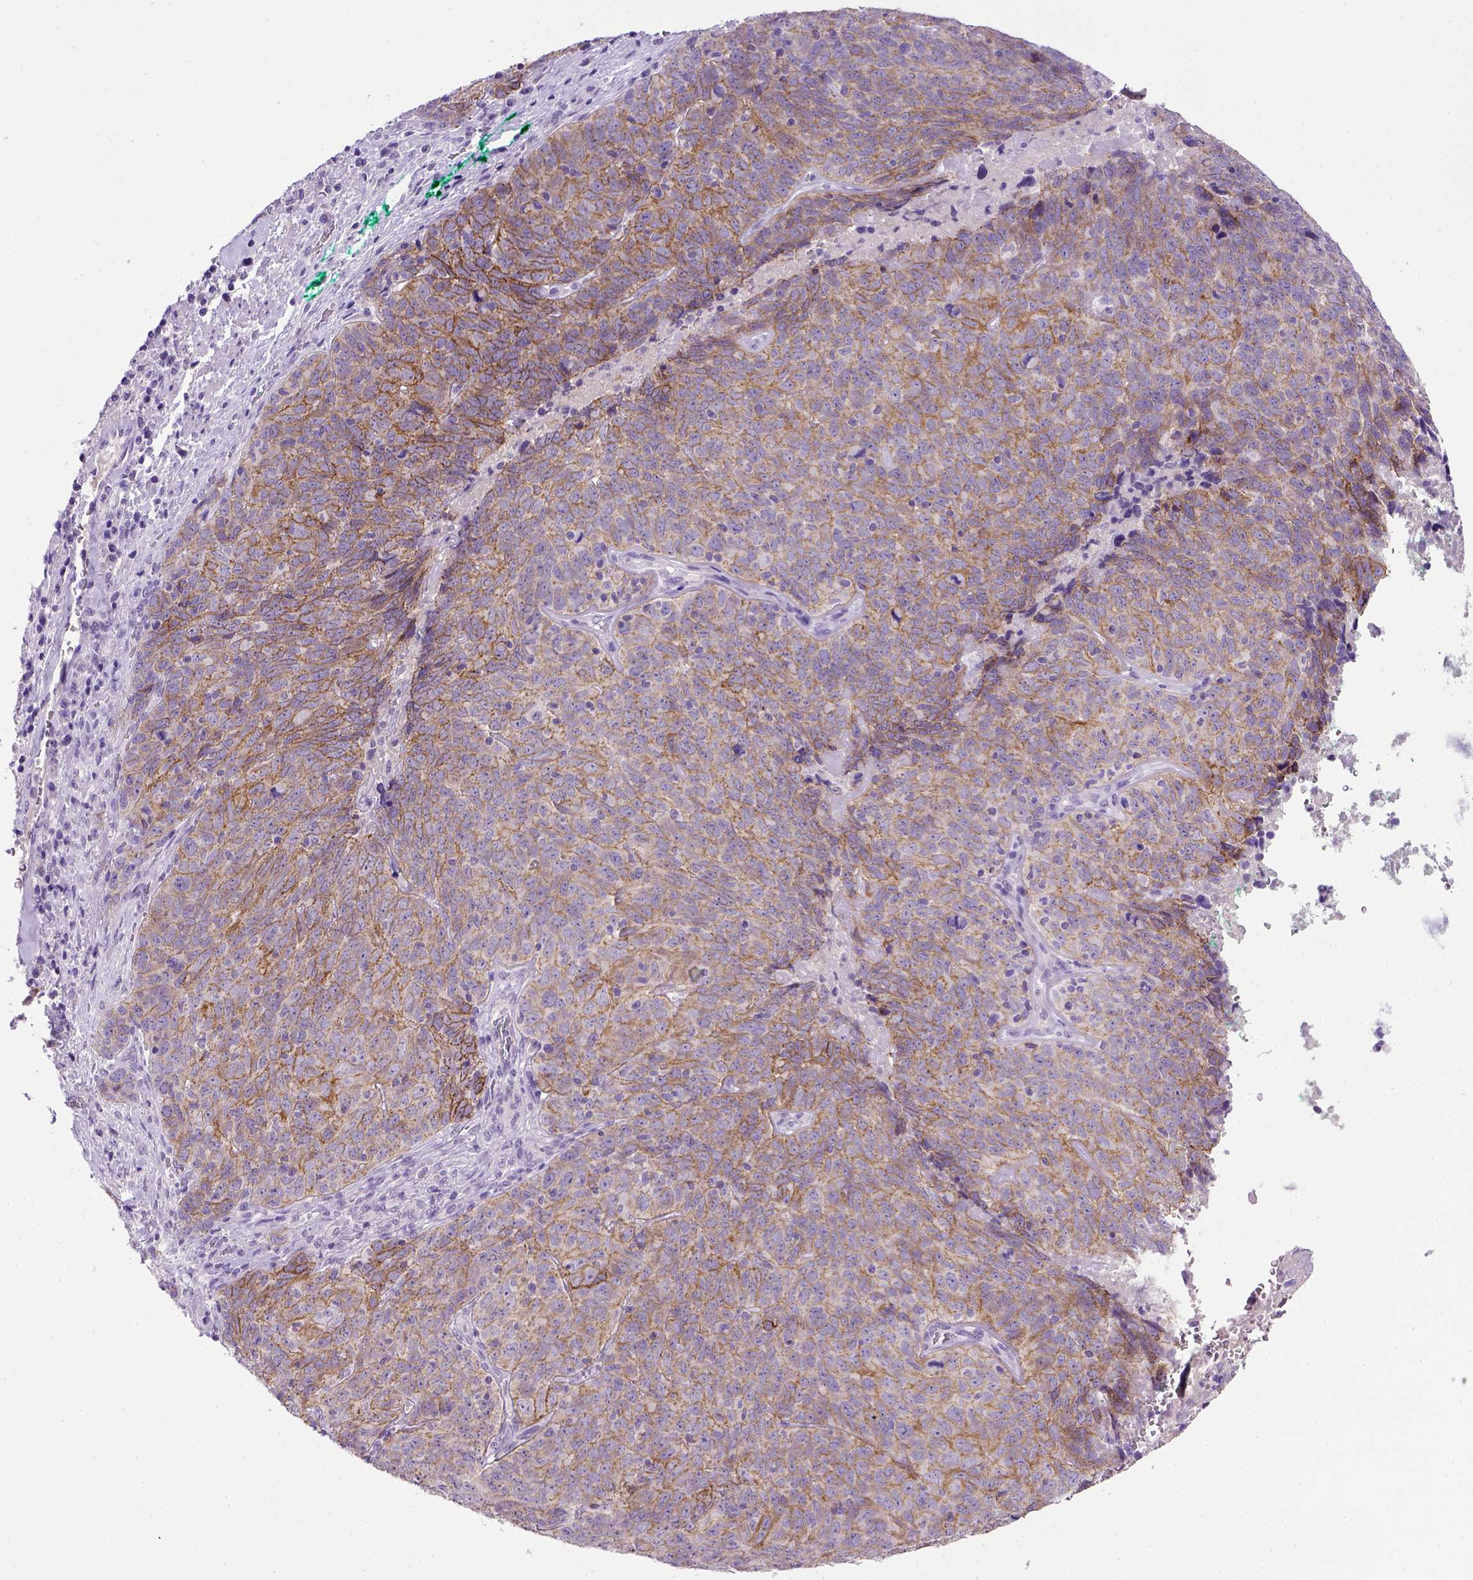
{"staining": {"intensity": "moderate", "quantity": ">75%", "location": "cytoplasmic/membranous"}, "tissue": "skin cancer", "cell_type": "Tumor cells", "image_type": "cancer", "snomed": [{"axis": "morphology", "description": "Squamous cell carcinoma, NOS"}, {"axis": "topography", "description": "Skin"}, {"axis": "topography", "description": "Anal"}], "caption": "High-power microscopy captured an immunohistochemistry micrograph of skin cancer (squamous cell carcinoma), revealing moderate cytoplasmic/membranous expression in approximately >75% of tumor cells. (DAB (3,3'-diaminobenzidine) = brown stain, brightfield microscopy at high magnification).", "gene": "CDH1", "patient": {"sex": "female", "age": 51}}